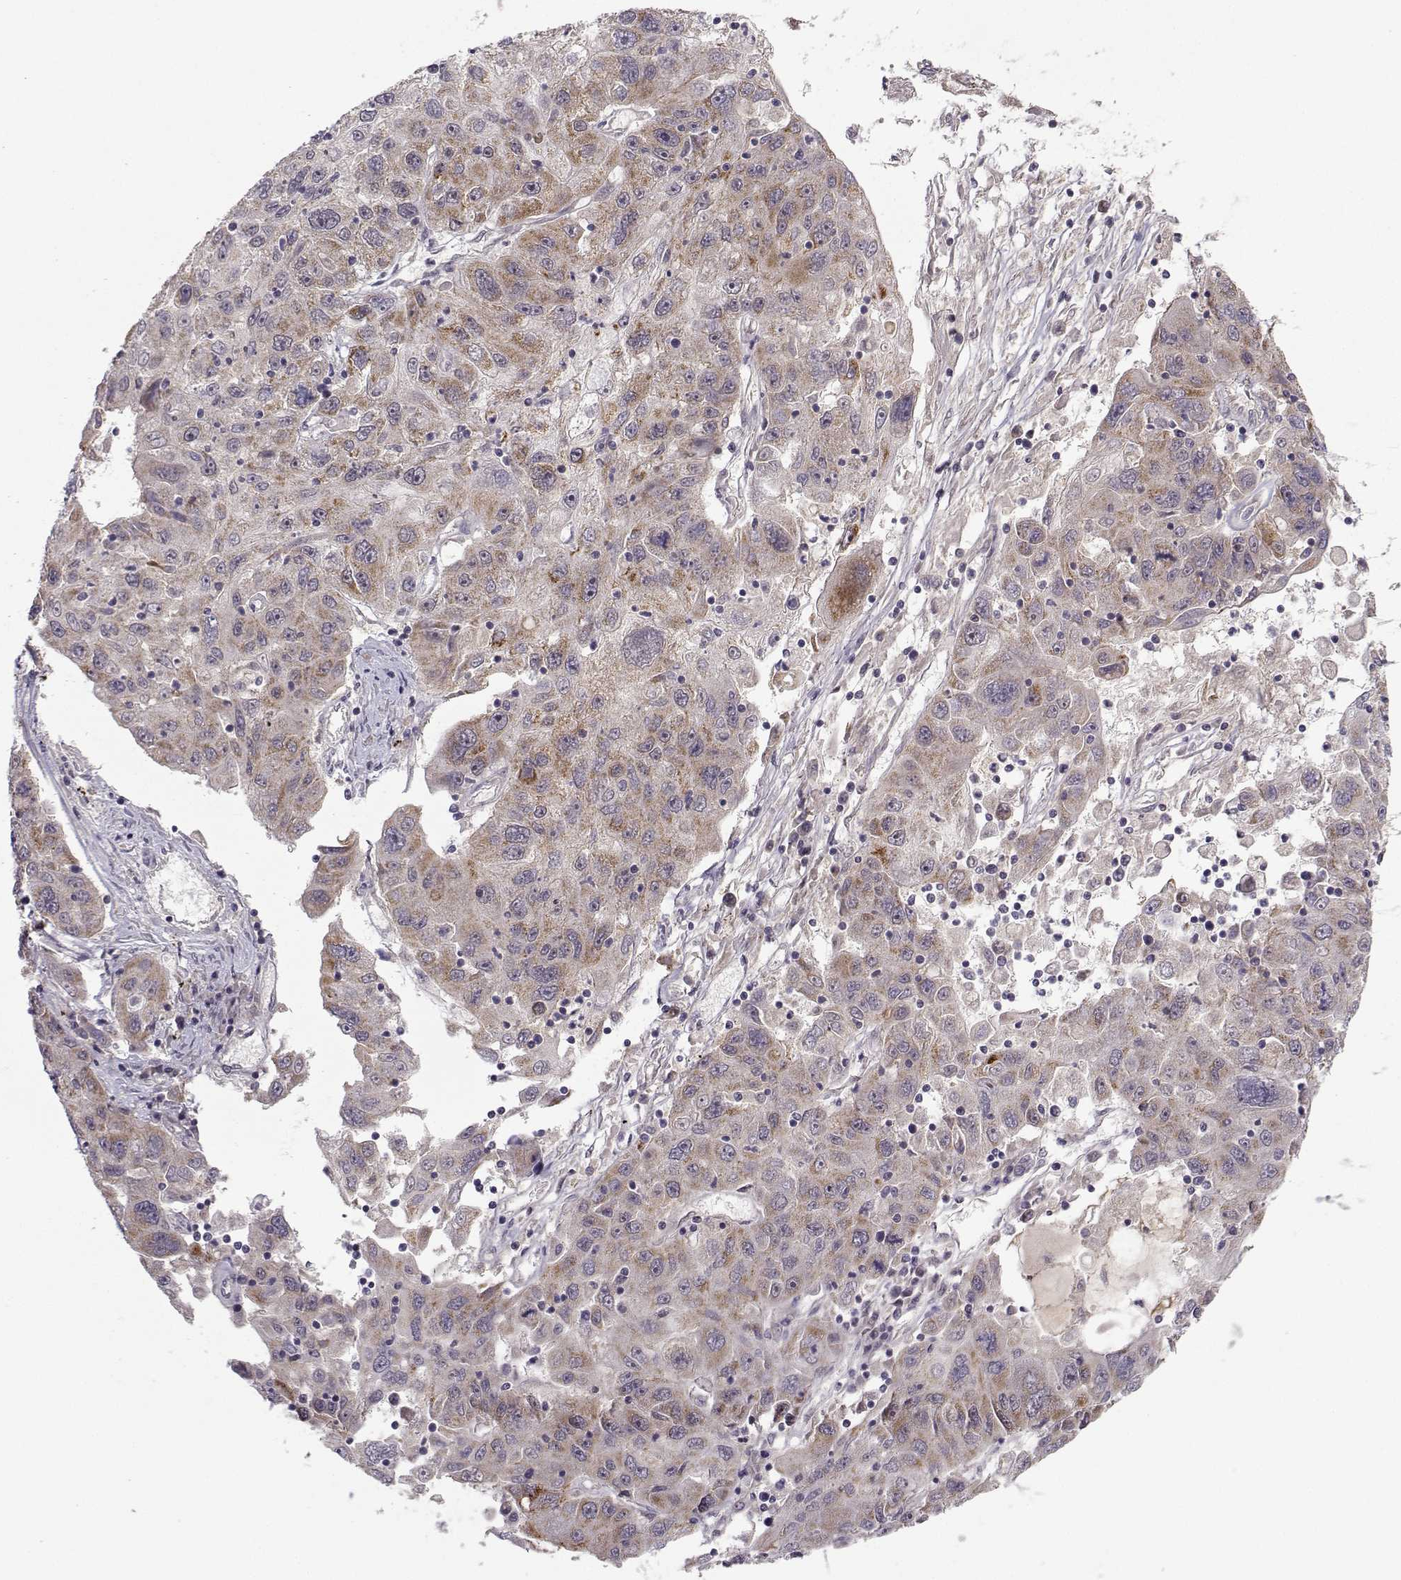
{"staining": {"intensity": "strong", "quantity": "<25%", "location": "cytoplasmic/membranous"}, "tissue": "stomach cancer", "cell_type": "Tumor cells", "image_type": "cancer", "snomed": [{"axis": "morphology", "description": "Adenocarcinoma, NOS"}, {"axis": "topography", "description": "Stomach"}], "caption": "Tumor cells display medium levels of strong cytoplasmic/membranous expression in about <25% of cells in human stomach cancer. (brown staining indicates protein expression, while blue staining denotes nuclei).", "gene": "NECAB3", "patient": {"sex": "male", "age": 56}}